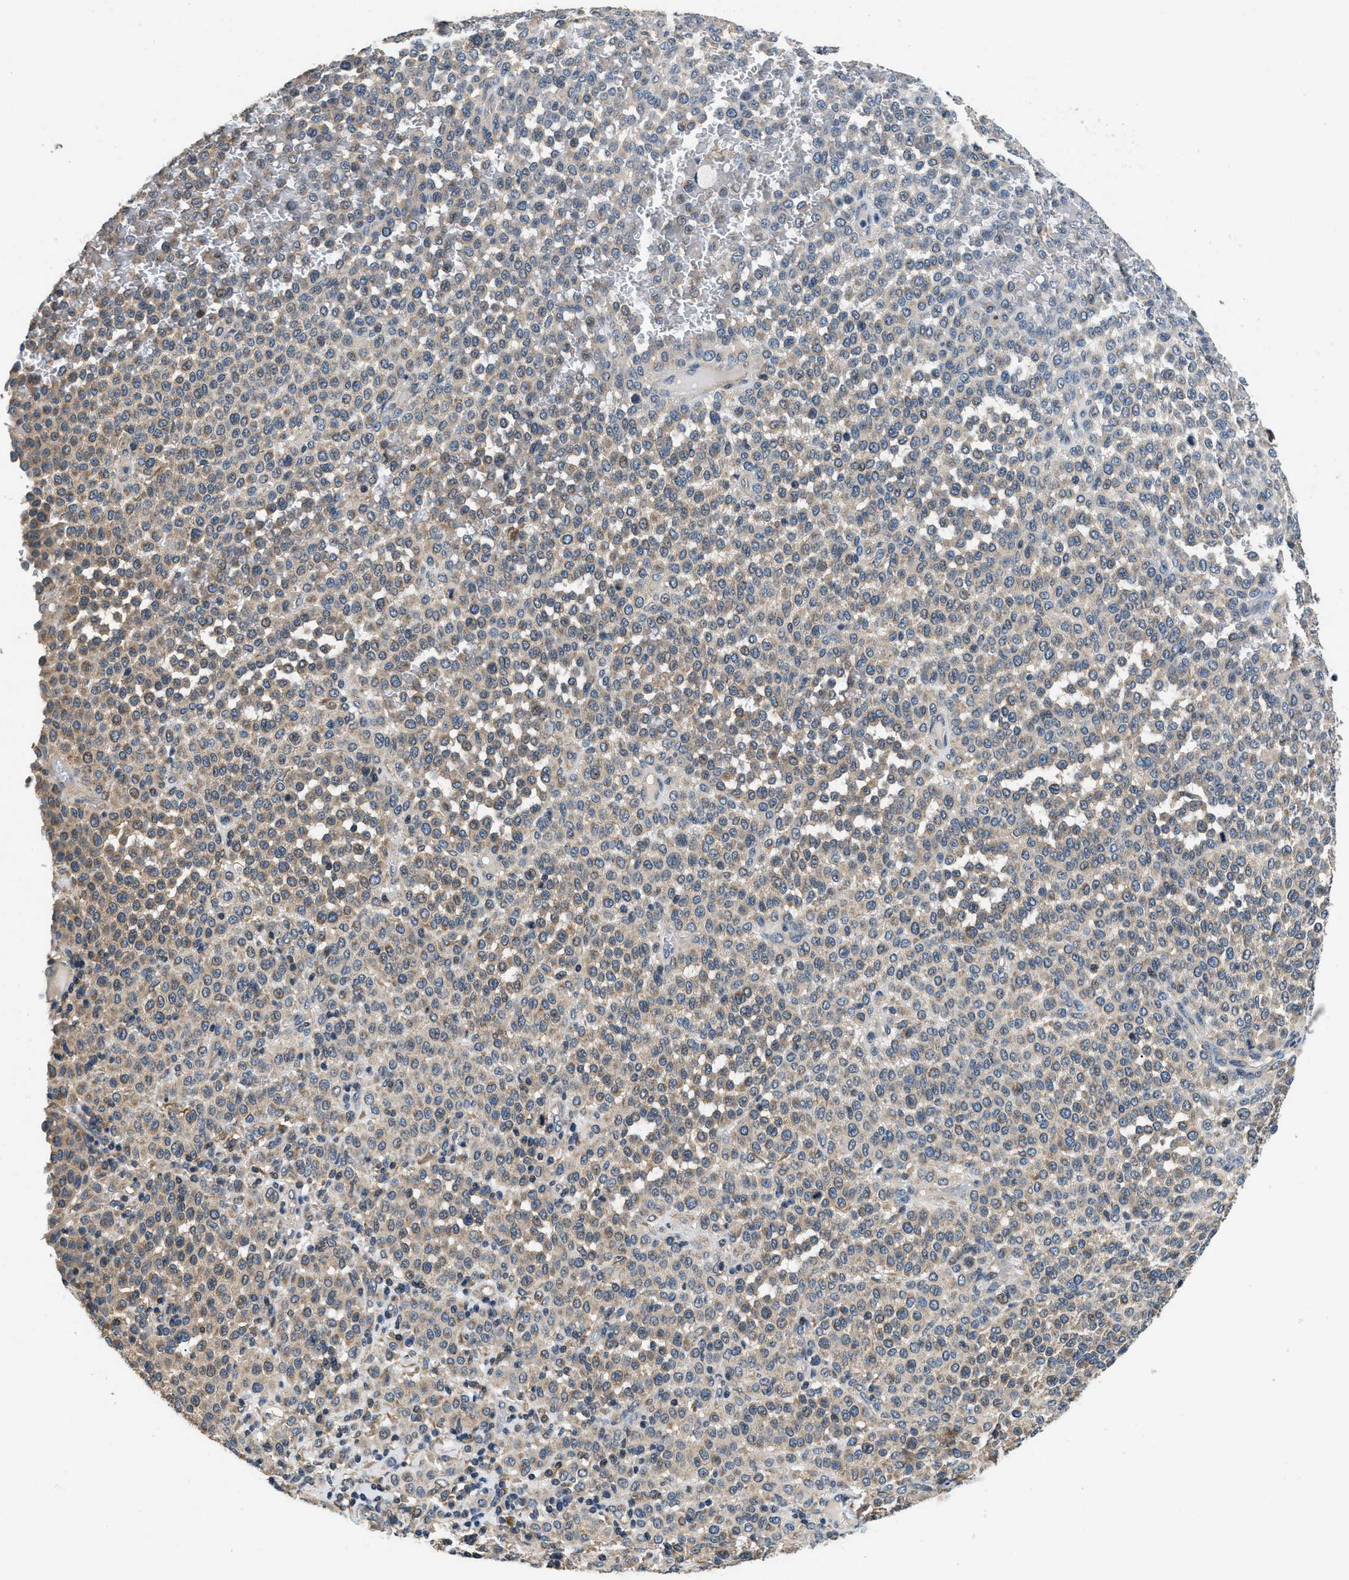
{"staining": {"intensity": "weak", "quantity": ">75%", "location": "cytoplasmic/membranous"}, "tissue": "melanoma", "cell_type": "Tumor cells", "image_type": "cancer", "snomed": [{"axis": "morphology", "description": "Malignant melanoma, Metastatic site"}, {"axis": "topography", "description": "Pancreas"}], "caption": "Malignant melanoma (metastatic site) stained with a protein marker shows weak staining in tumor cells.", "gene": "SSH2", "patient": {"sex": "female", "age": 30}}